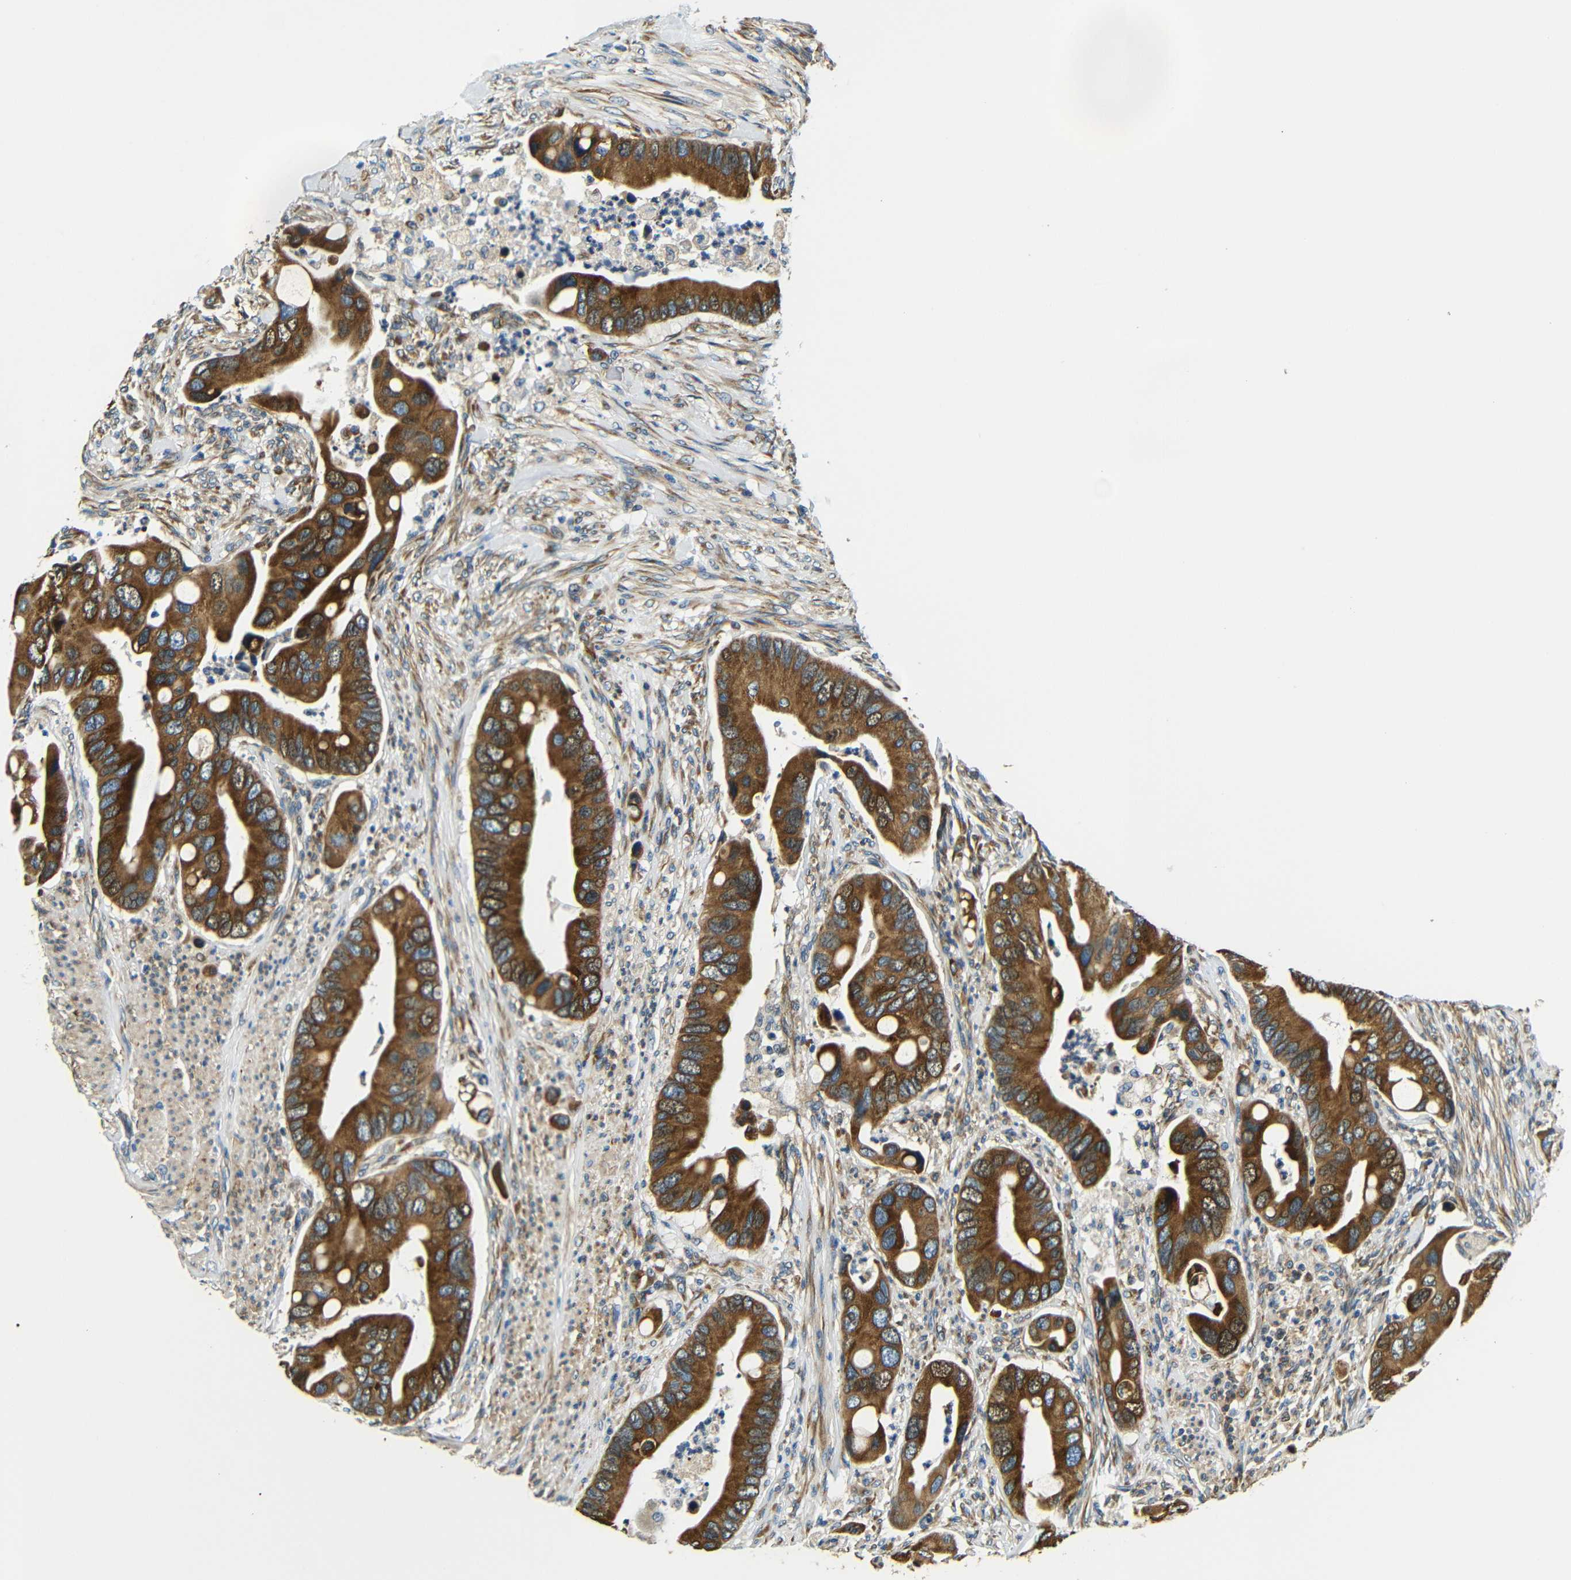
{"staining": {"intensity": "strong", "quantity": ">75%", "location": "cytoplasmic/membranous"}, "tissue": "colorectal cancer", "cell_type": "Tumor cells", "image_type": "cancer", "snomed": [{"axis": "morphology", "description": "Adenocarcinoma, NOS"}, {"axis": "topography", "description": "Rectum"}], "caption": "DAB immunohistochemical staining of adenocarcinoma (colorectal) shows strong cytoplasmic/membranous protein expression in approximately >75% of tumor cells.", "gene": "VAPB", "patient": {"sex": "female", "age": 57}}